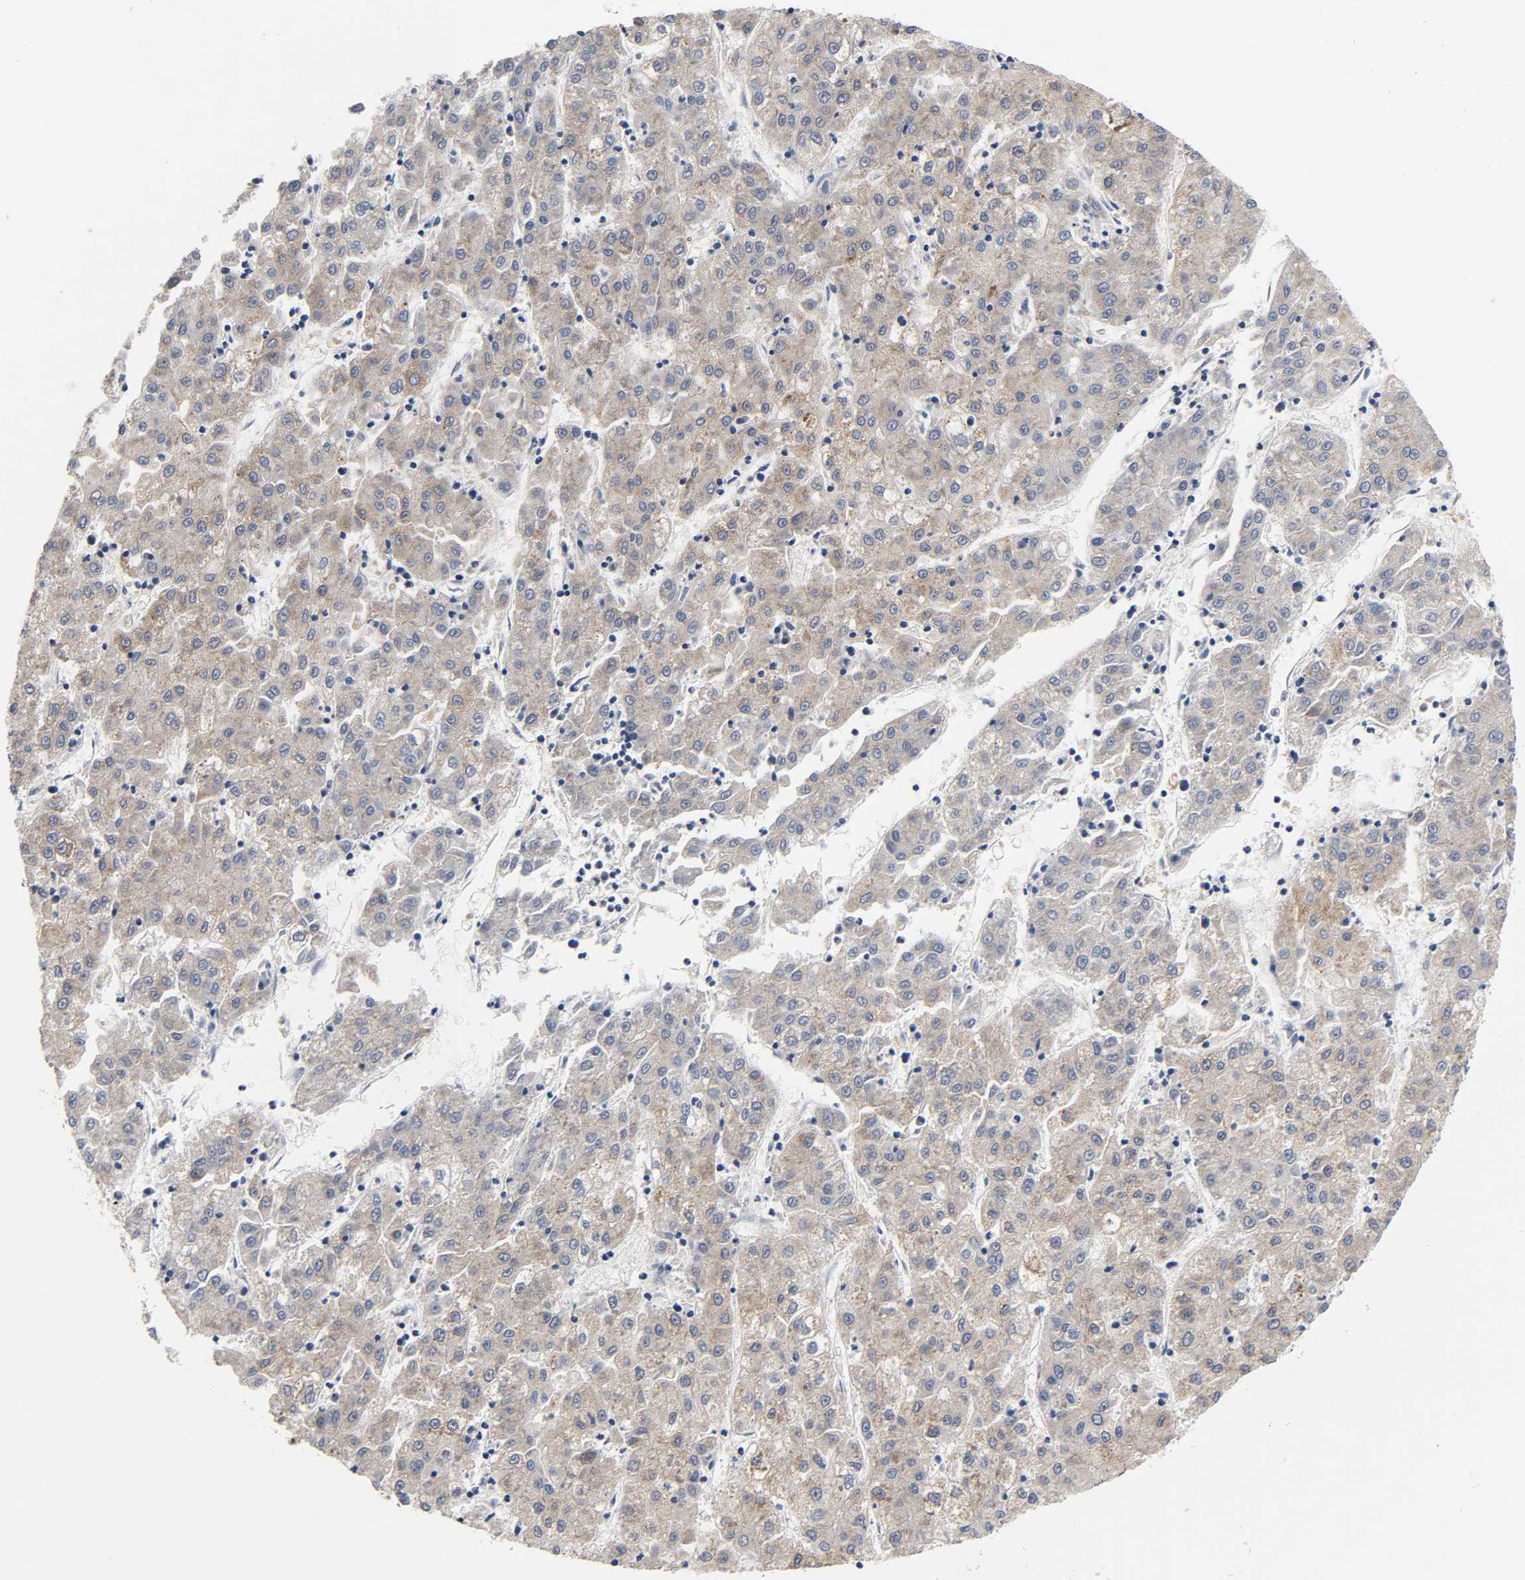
{"staining": {"intensity": "weak", "quantity": ">75%", "location": "cytoplasmic/membranous"}, "tissue": "liver cancer", "cell_type": "Tumor cells", "image_type": "cancer", "snomed": [{"axis": "morphology", "description": "Carcinoma, Hepatocellular, NOS"}, {"axis": "topography", "description": "Liver"}], "caption": "Human liver cancer stained with a brown dye displays weak cytoplasmic/membranous positive staining in about >75% of tumor cells.", "gene": "FYN", "patient": {"sex": "male", "age": 72}}